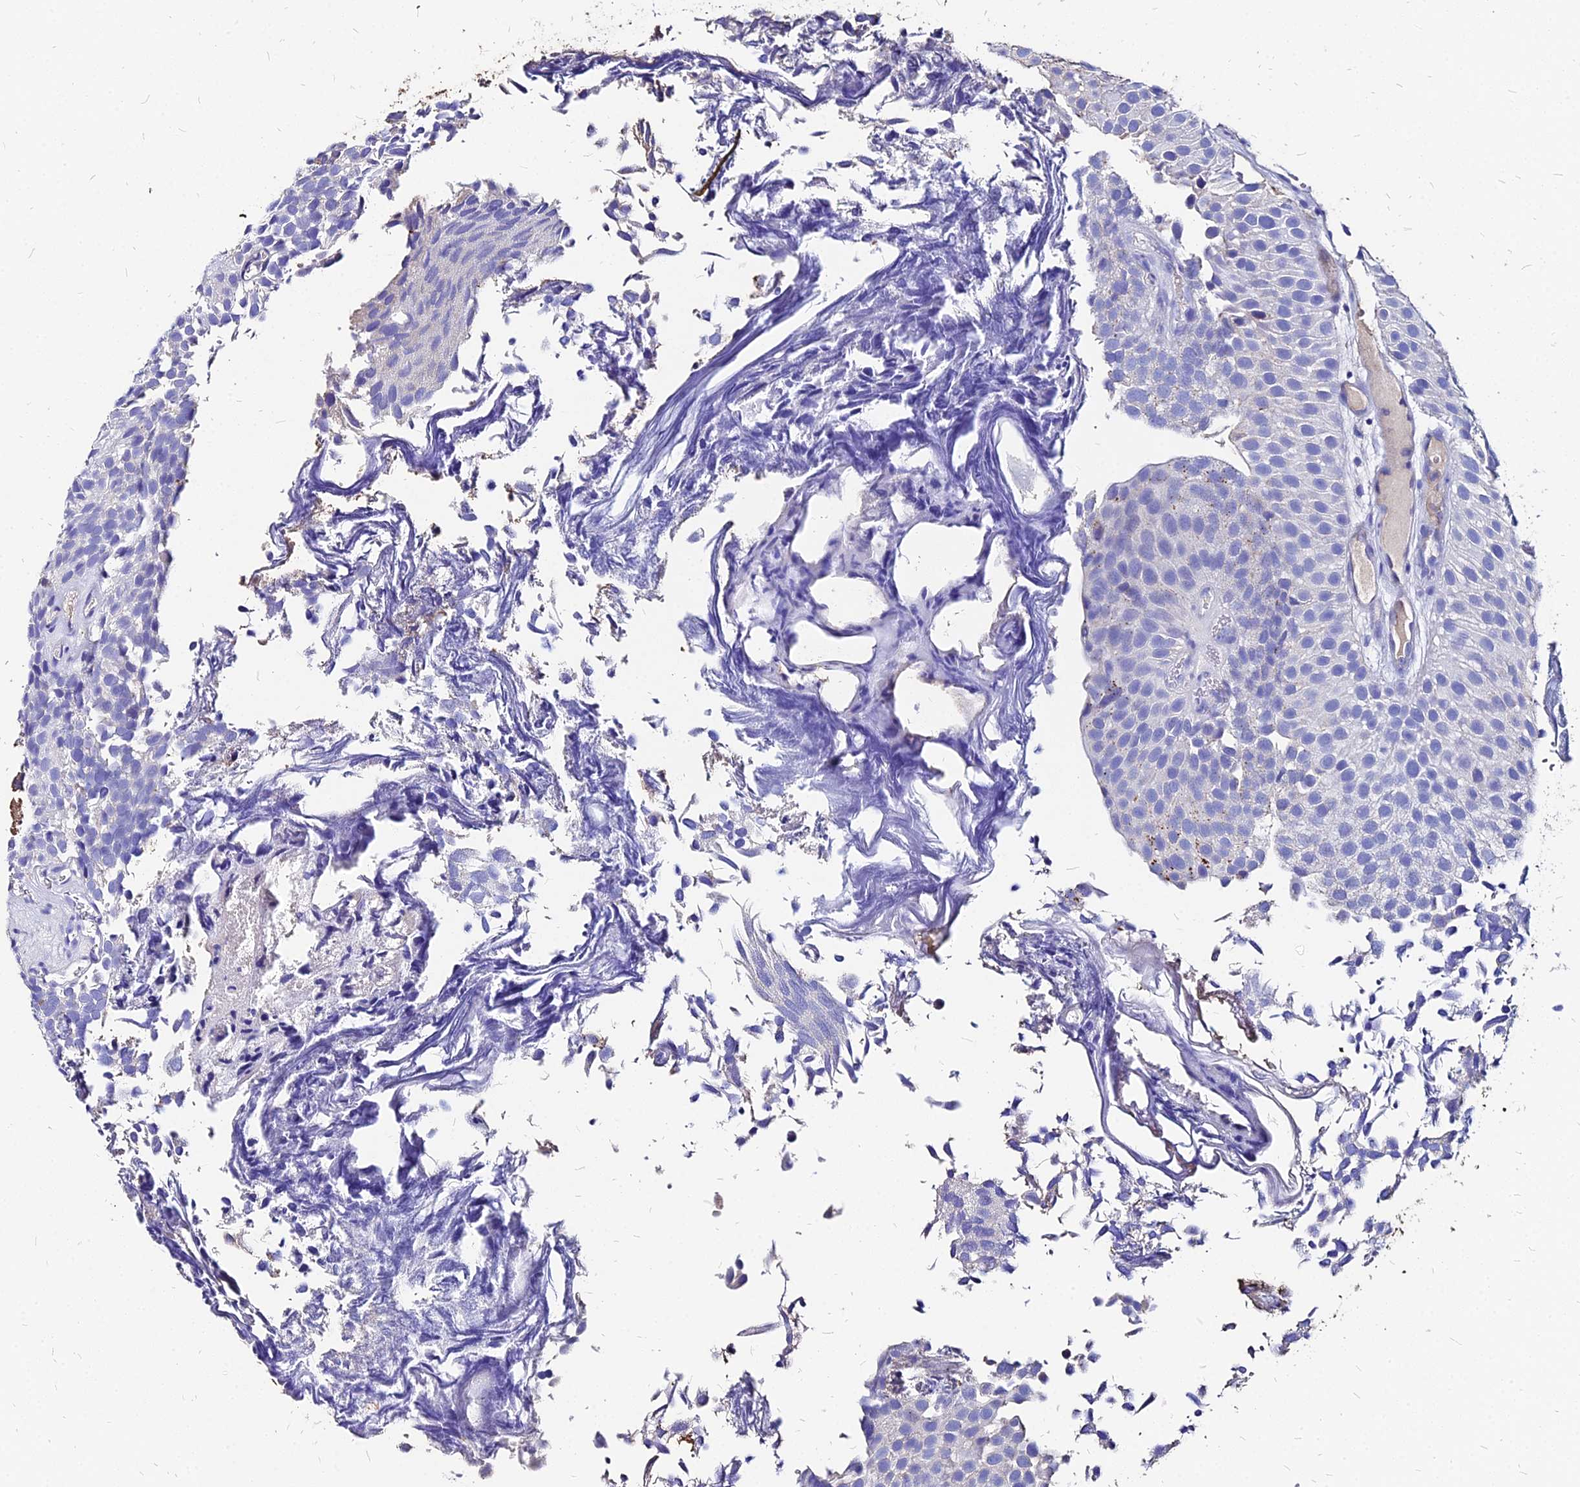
{"staining": {"intensity": "negative", "quantity": "none", "location": "none"}, "tissue": "urothelial cancer", "cell_type": "Tumor cells", "image_type": "cancer", "snomed": [{"axis": "morphology", "description": "Urothelial carcinoma, Low grade"}, {"axis": "topography", "description": "Urinary bladder"}], "caption": "Immunohistochemical staining of low-grade urothelial carcinoma displays no significant positivity in tumor cells.", "gene": "NME5", "patient": {"sex": "male", "age": 89}}